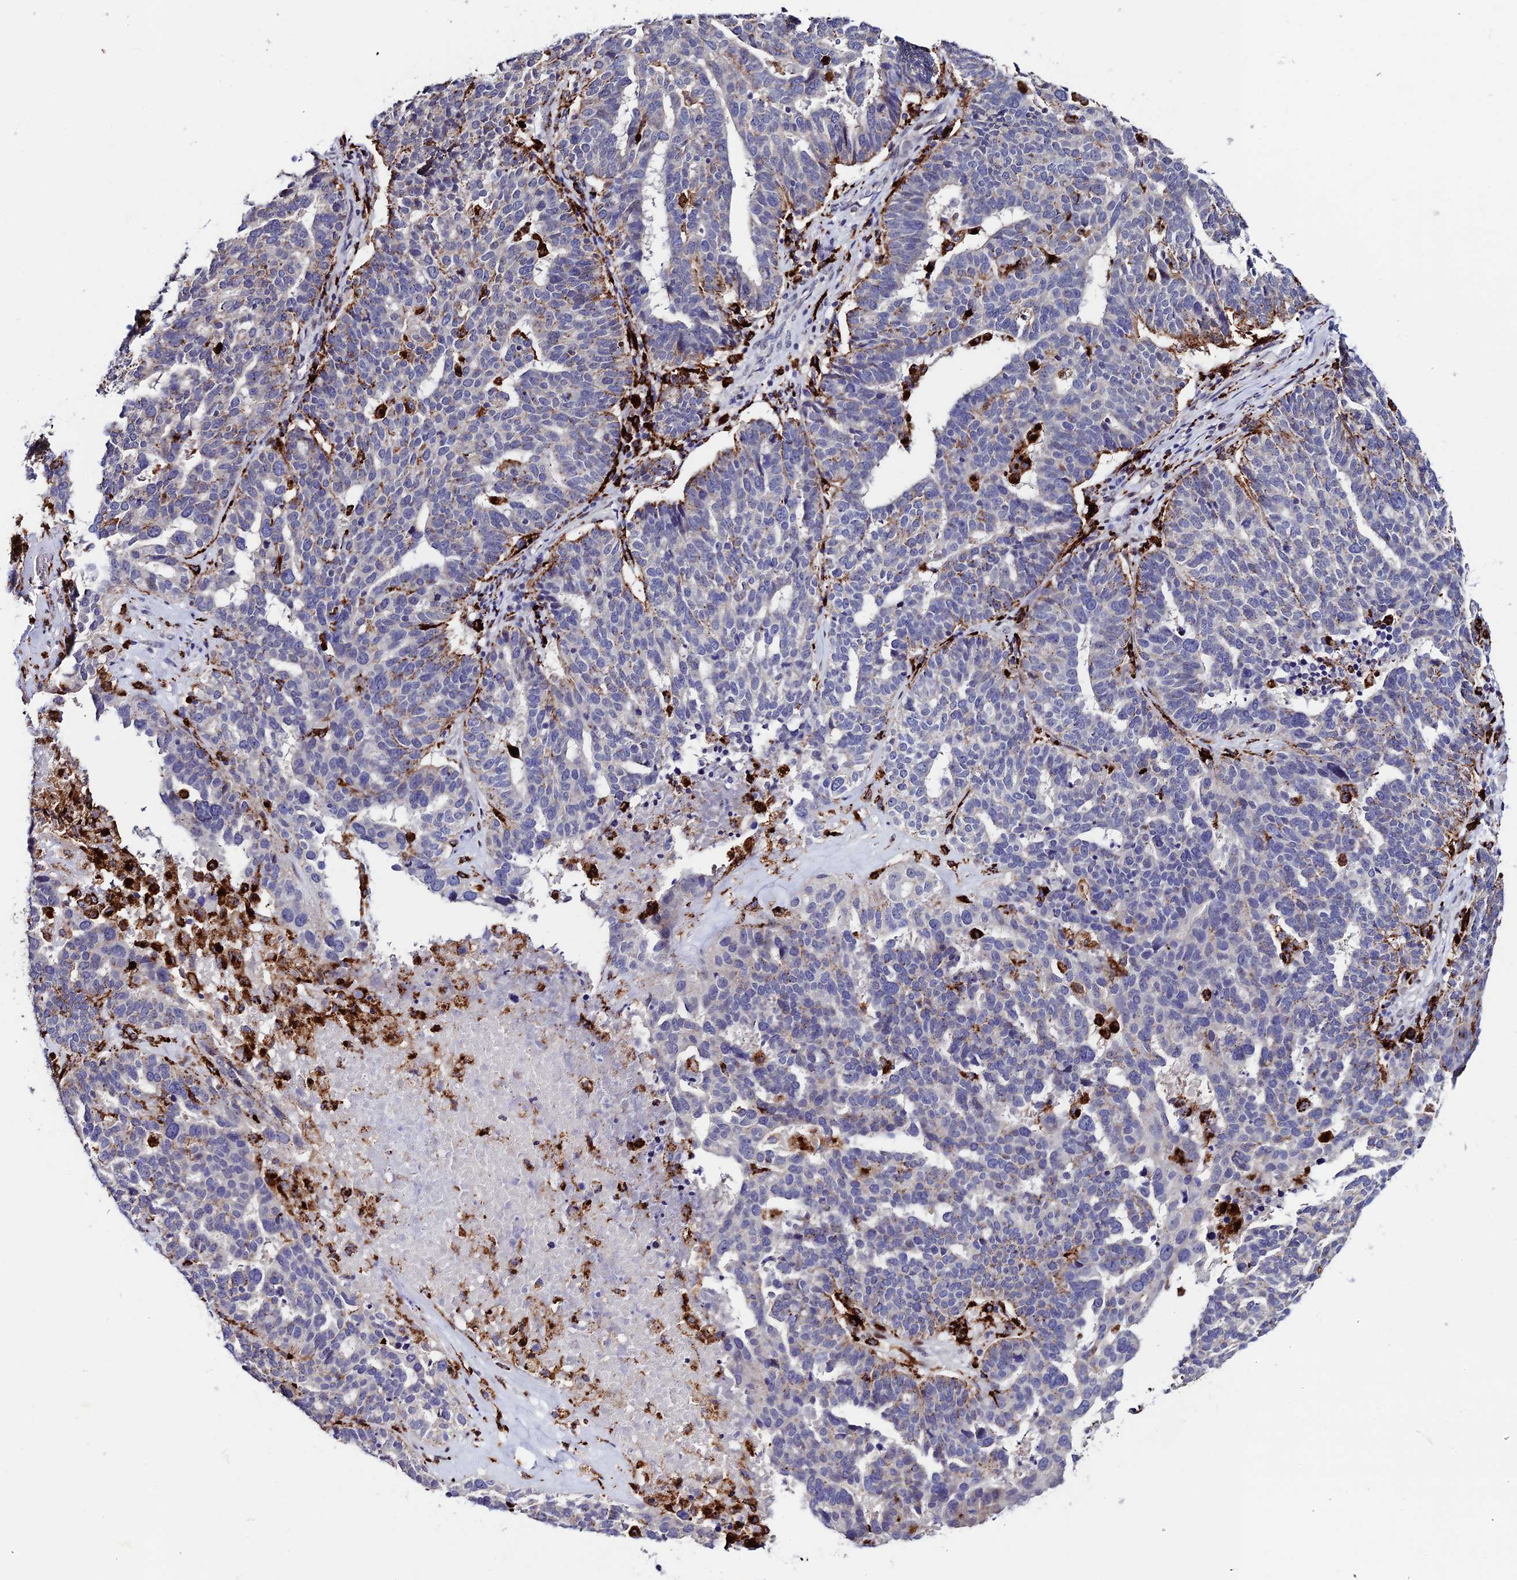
{"staining": {"intensity": "moderate", "quantity": "<25%", "location": "cytoplasmic/membranous"}, "tissue": "ovarian cancer", "cell_type": "Tumor cells", "image_type": "cancer", "snomed": [{"axis": "morphology", "description": "Cystadenocarcinoma, serous, NOS"}, {"axis": "topography", "description": "Ovary"}], "caption": "Protein analysis of ovarian cancer (serous cystadenocarcinoma) tissue displays moderate cytoplasmic/membranous expression in about <25% of tumor cells. The protein is shown in brown color, while the nuclei are stained blue.", "gene": "HIC1", "patient": {"sex": "female", "age": 59}}